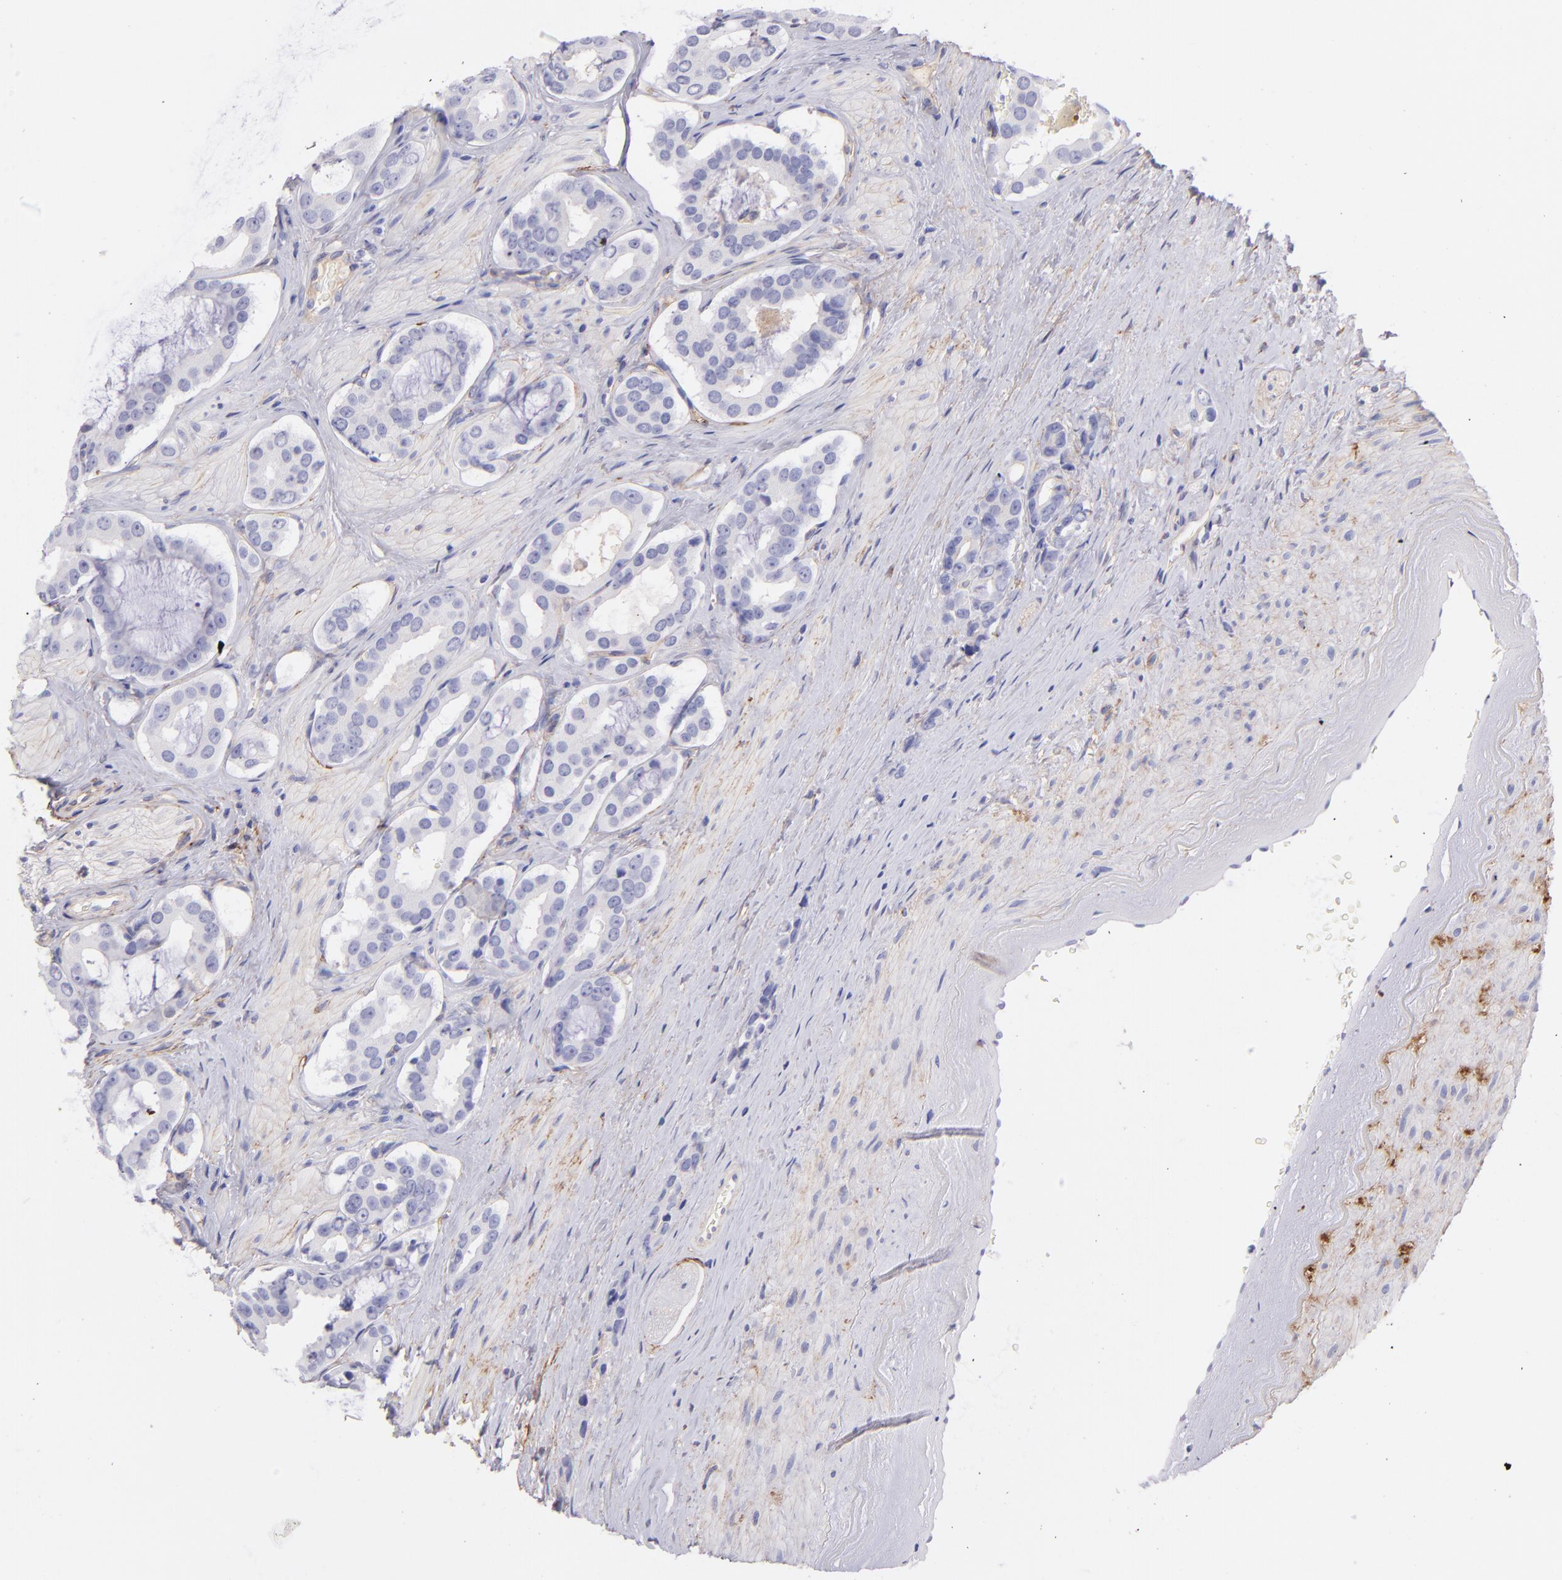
{"staining": {"intensity": "negative", "quantity": "none", "location": "none"}, "tissue": "prostate cancer", "cell_type": "Tumor cells", "image_type": "cancer", "snomed": [{"axis": "morphology", "description": "Adenocarcinoma, Low grade"}, {"axis": "topography", "description": "Prostate"}], "caption": "Tumor cells show no significant staining in prostate cancer.", "gene": "CD81", "patient": {"sex": "male", "age": 59}}